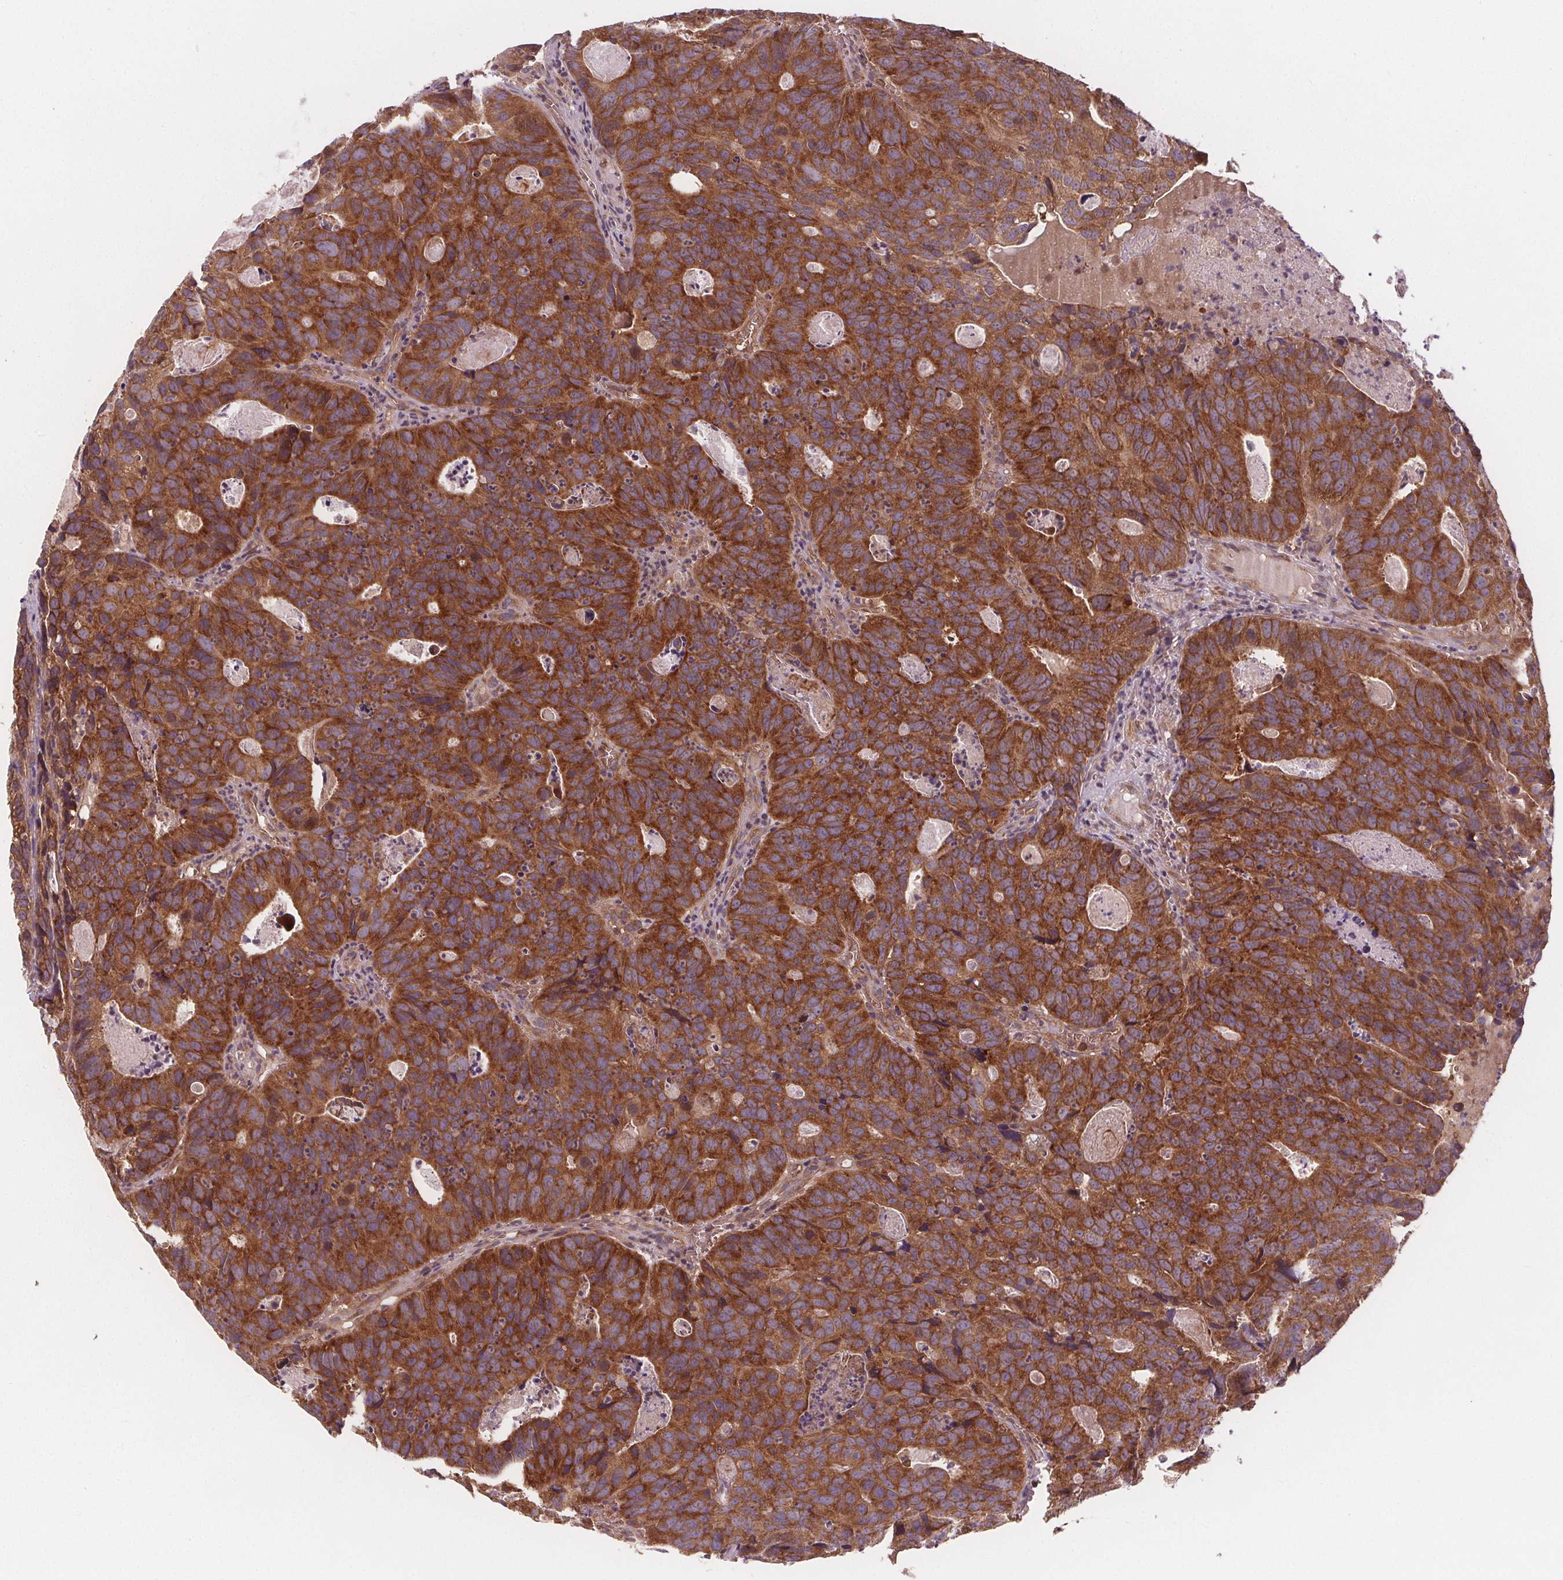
{"staining": {"intensity": "moderate", "quantity": ">75%", "location": "cytoplasmic/membranous"}, "tissue": "head and neck cancer", "cell_type": "Tumor cells", "image_type": "cancer", "snomed": [{"axis": "morphology", "description": "Adenocarcinoma, NOS"}, {"axis": "topography", "description": "Head-Neck"}], "caption": "Immunohistochemistry staining of head and neck cancer (adenocarcinoma), which displays medium levels of moderate cytoplasmic/membranous expression in approximately >75% of tumor cells indicating moderate cytoplasmic/membranous protein expression. The staining was performed using DAB (brown) for protein detection and nuclei were counterstained in hematoxylin (blue).", "gene": "EIF3D", "patient": {"sex": "male", "age": 62}}